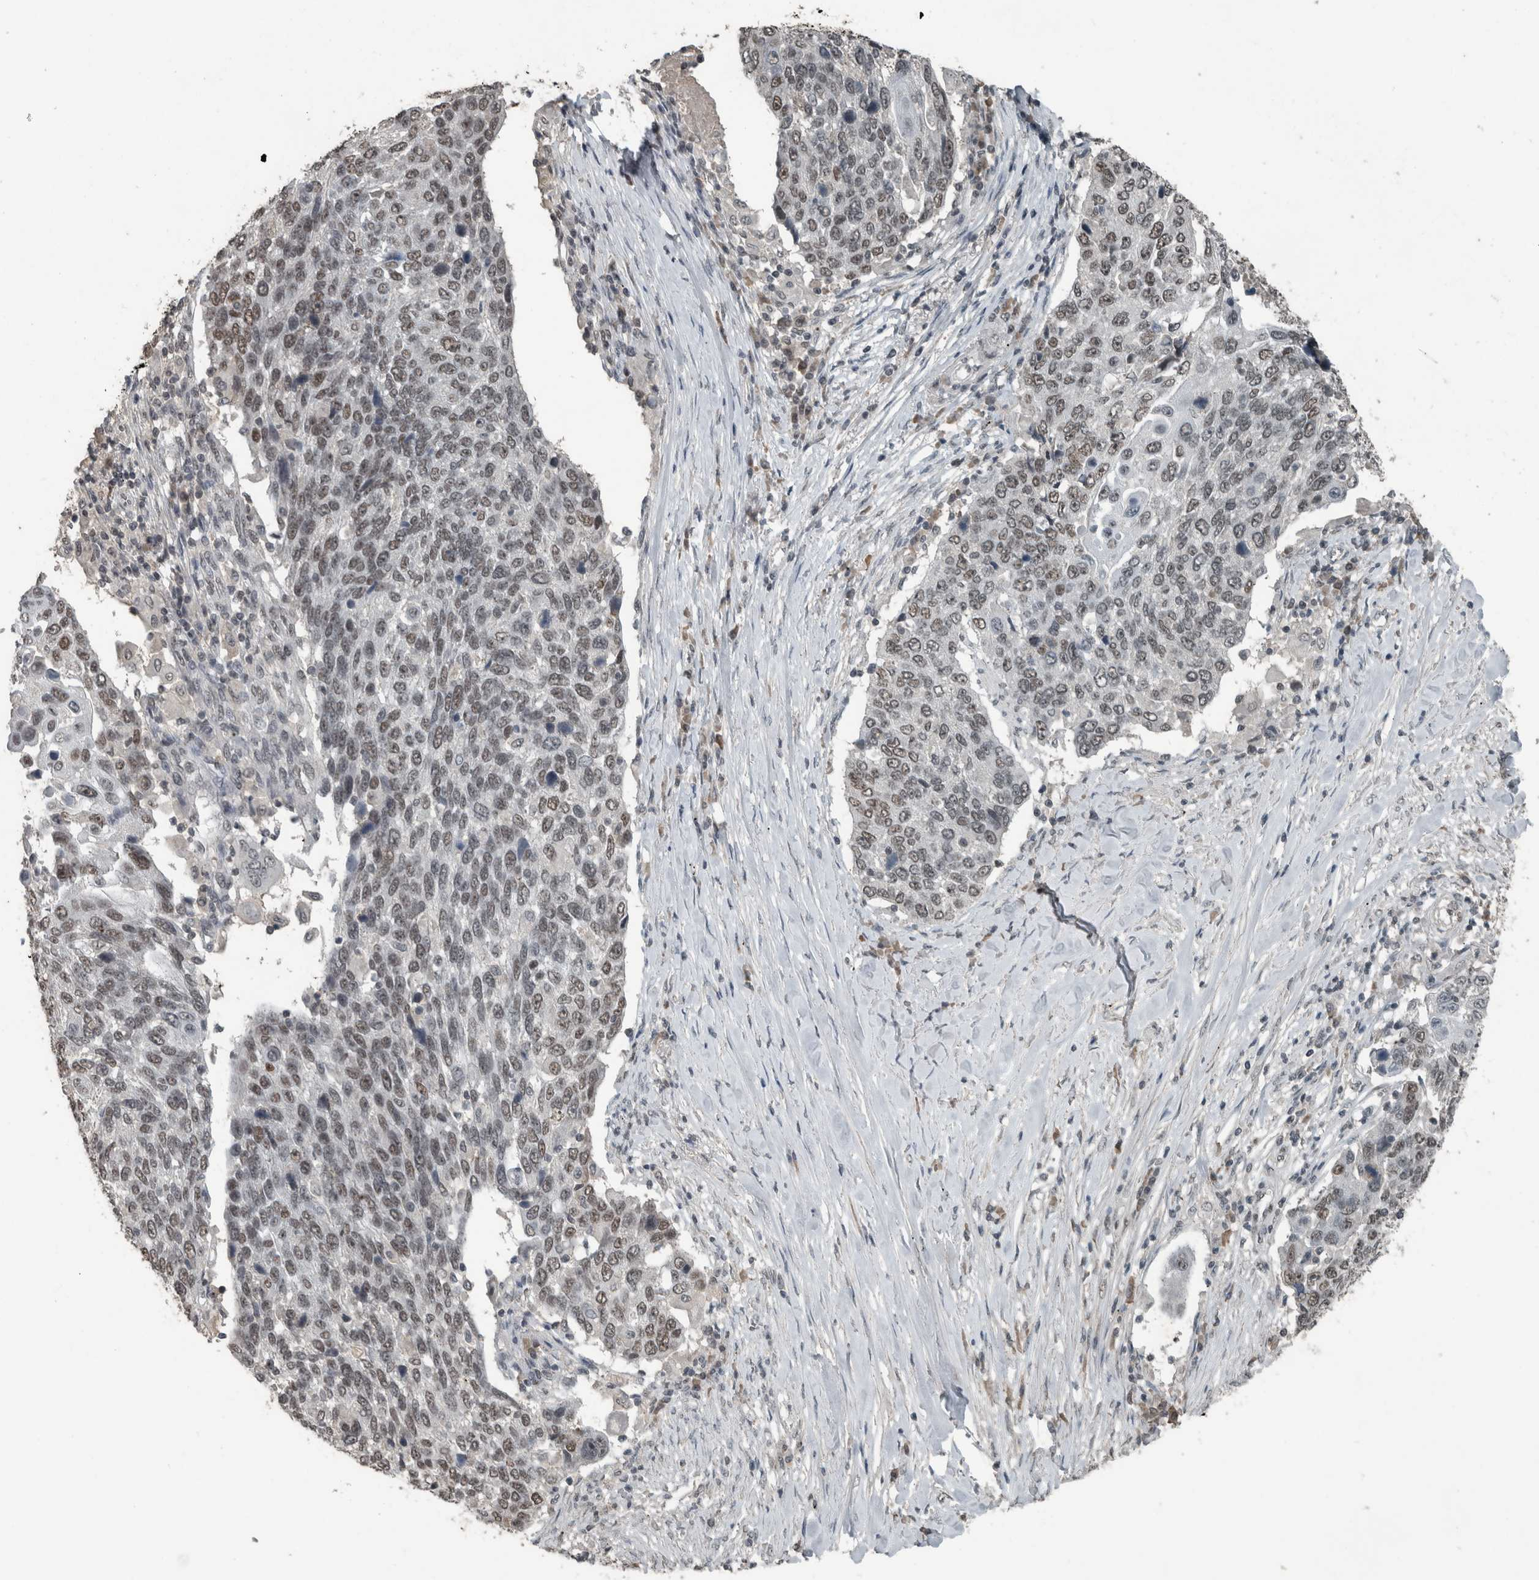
{"staining": {"intensity": "weak", "quantity": ">75%", "location": "nuclear"}, "tissue": "lung cancer", "cell_type": "Tumor cells", "image_type": "cancer", "snomed": [{"axis": "morphology", "description": "Squamous cell carcinoma, NOS"}, {"axis": "topography", "description": "Lung"}], "caption": "Lung squamous cell carcinoma tissue demonstrates weak nuclear positivity in approximately >75% of tumor cells", "gene": "ZNF24", "patient": {"sex": "male", "age": 66}}